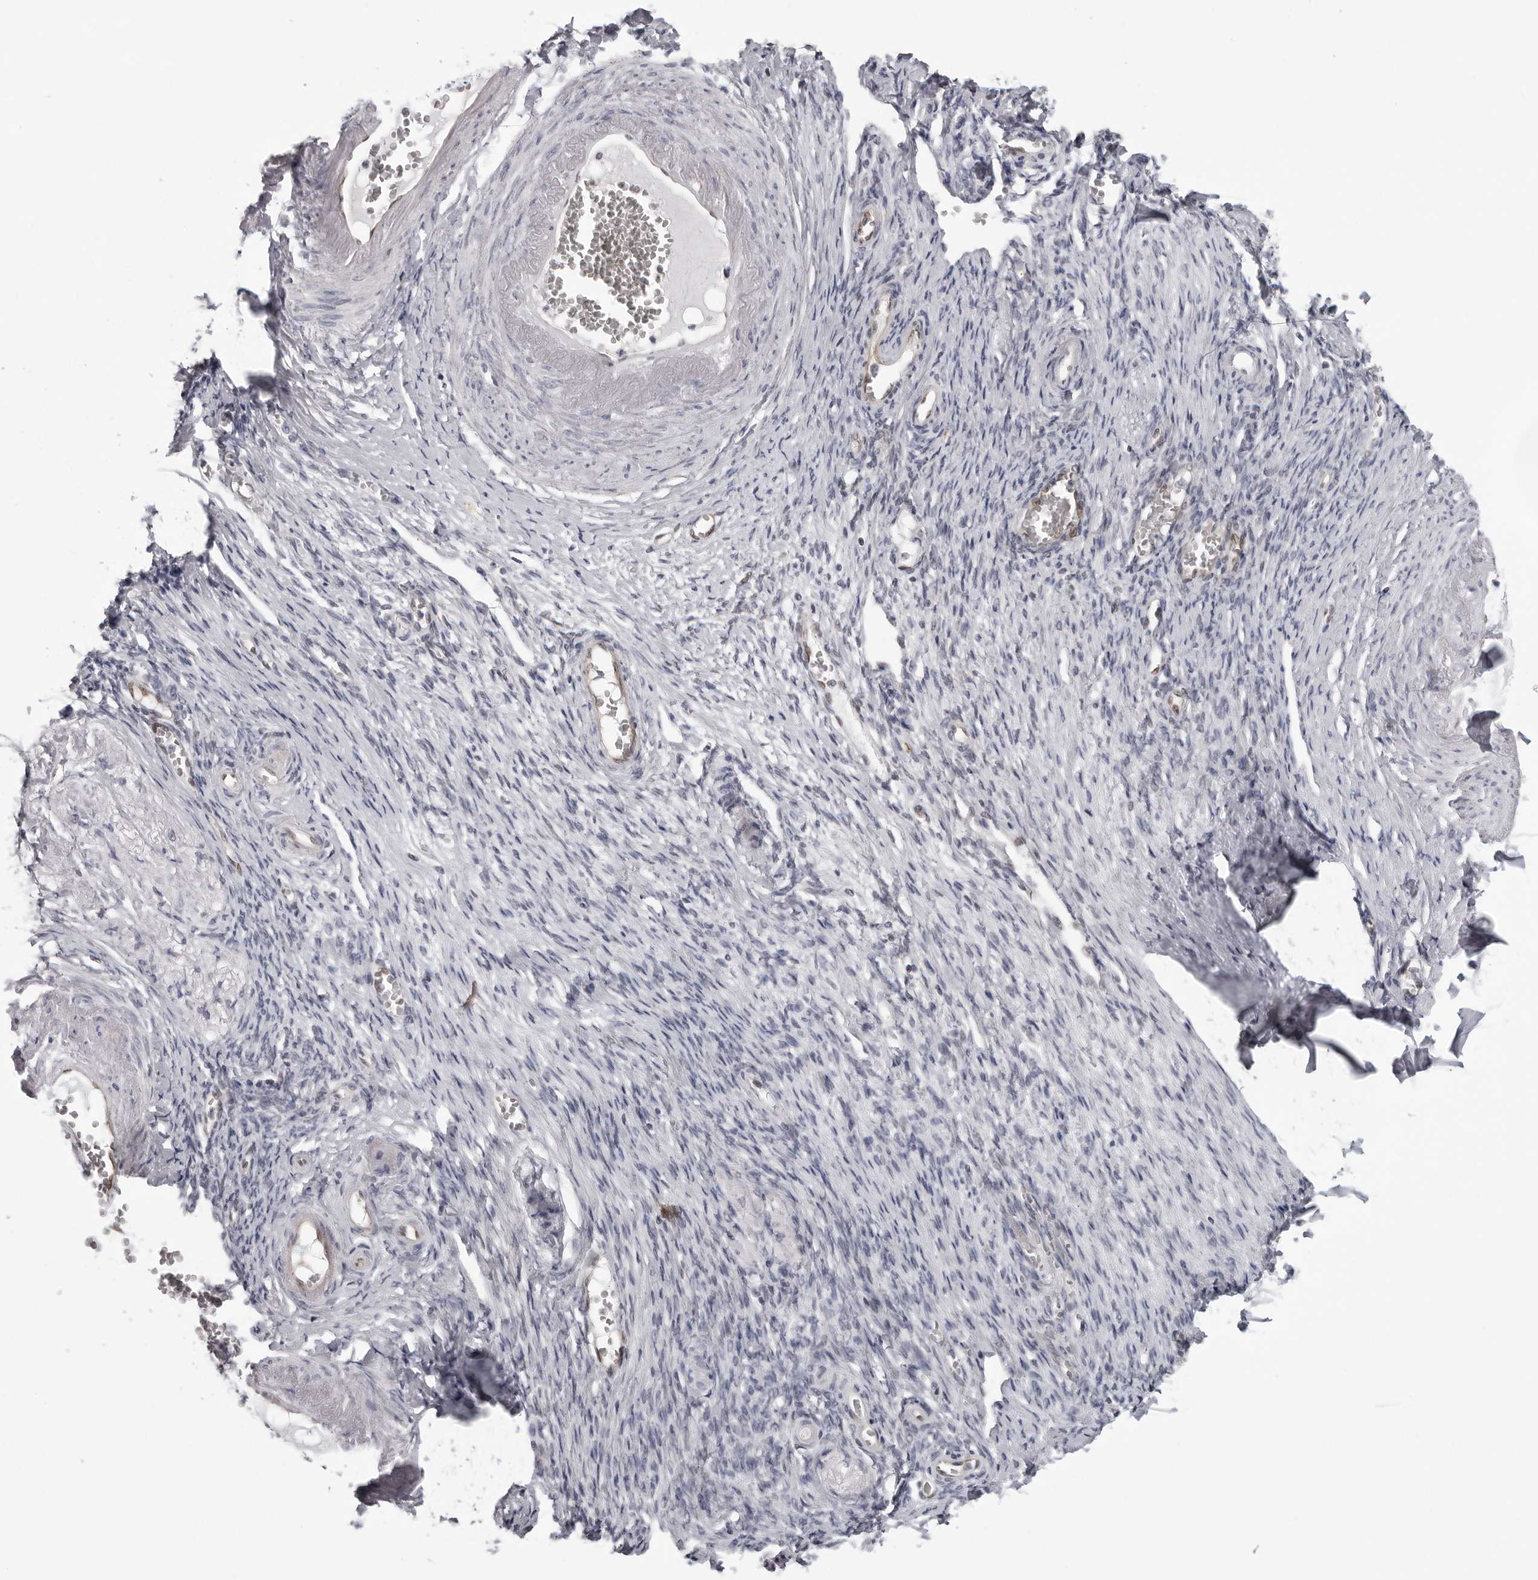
{"staining": {"intensity": "negative", "quantity": "none", "location": "none"}, "tissue": "adipose tissue", "cell_type": "Adipocytes", "image_type": "normal", "snomed": [{"axis": "morphology", "description": "Normal tissue, NOS"}, {"axis": "topography", "description": "Vascular tissue"}, {"axis": "topography", "description": "Fallopian tube"}, {"axis": "topography", "description": "Ovary"}], "caption": "Photomicrograph shows no significant protein expression in adipocytes of benign adipose tissue. (DAB immunohistochemistry (IHC) with hematoxylin counter stain).", "gene": "MAPK12", "patient": {"sex": "female", "age": 67}}